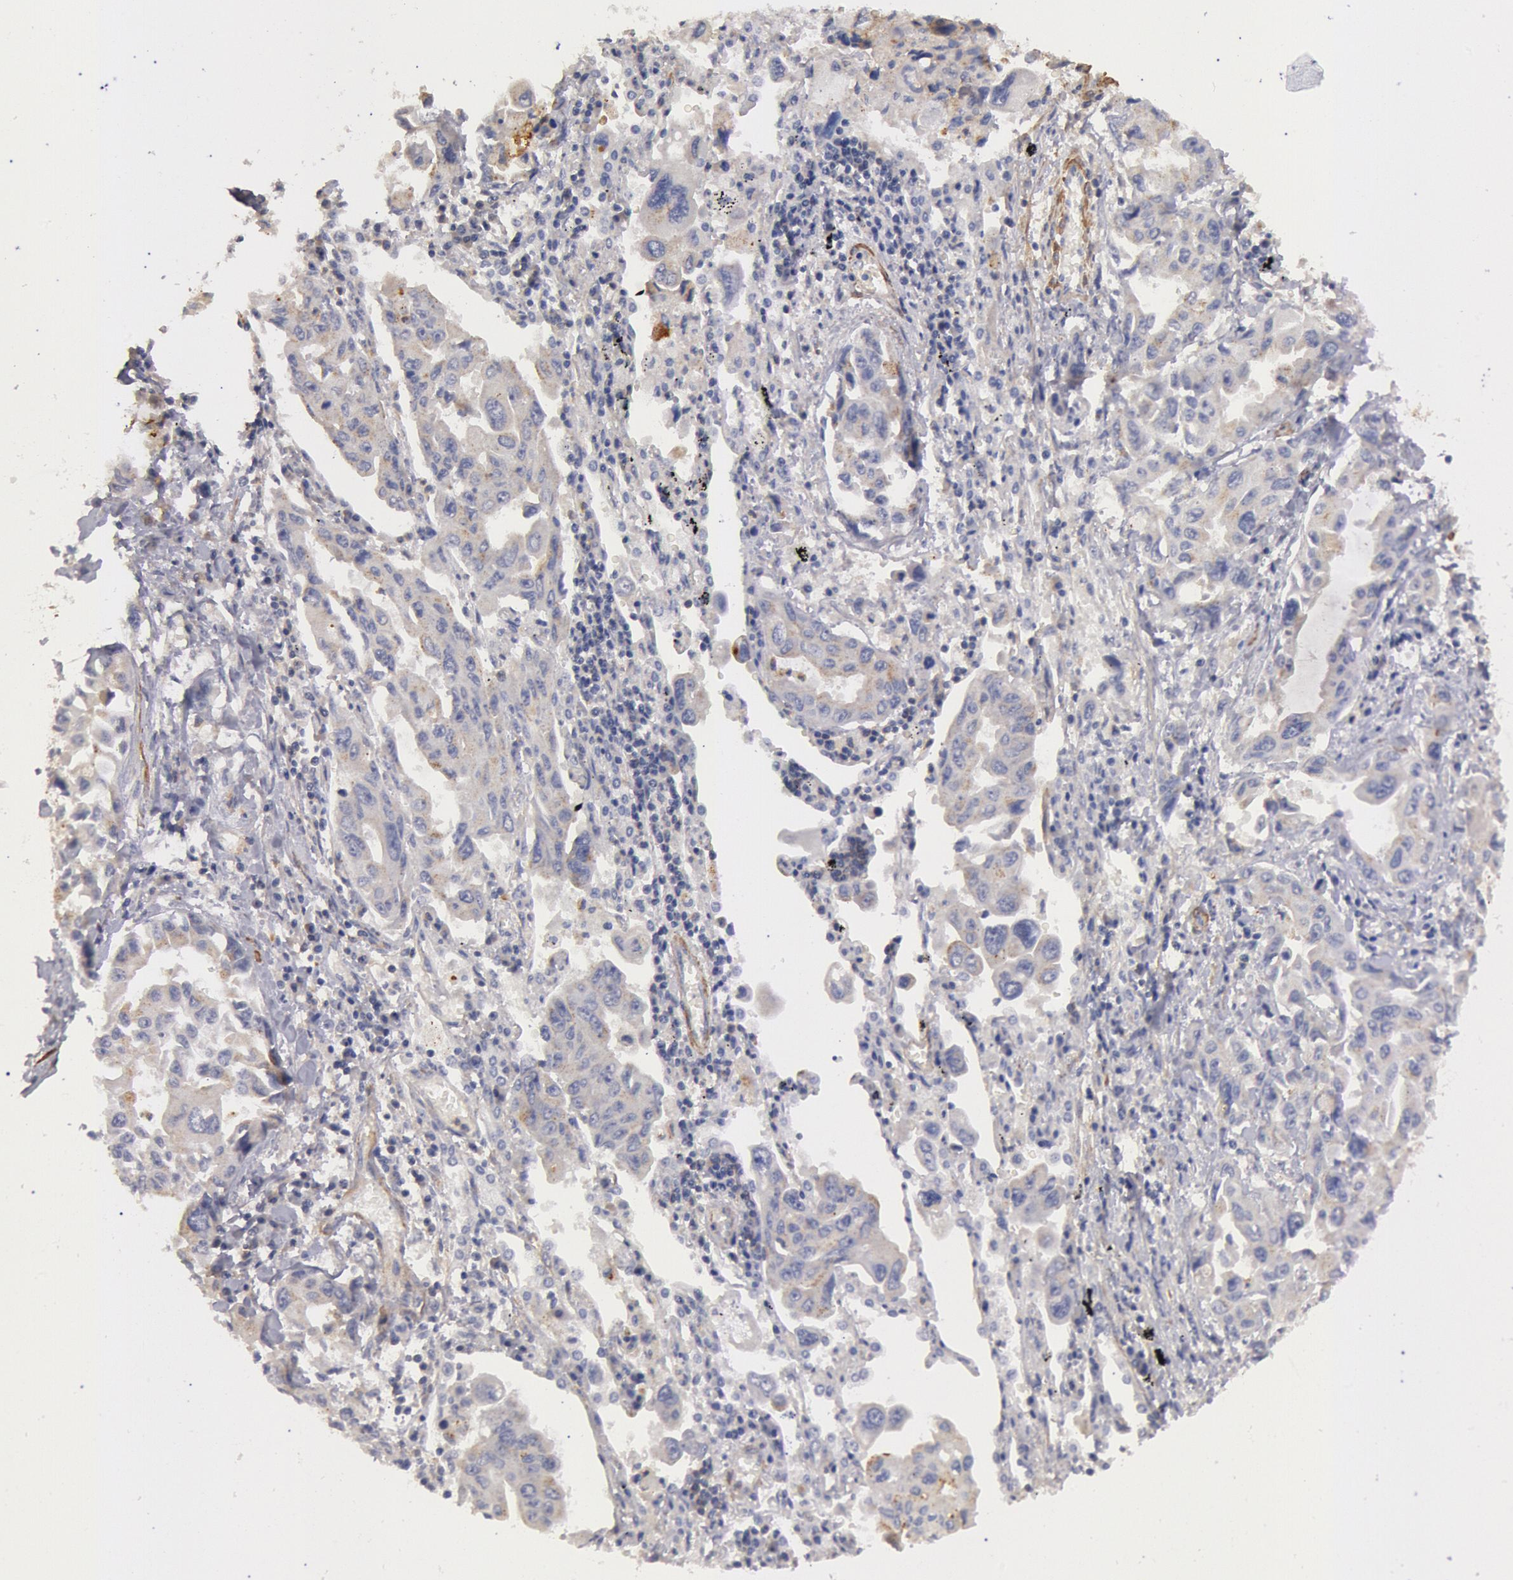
{"staining": {"intensity": "weak", "quantity": "<25%", "location": "cytoplasmic/membranous"}, "tissue": "lung cancer", "cell_type": "Tumor cells", "image_type": "cancer", "snomed": [{"axis": "morphology", "description": "Adenocarcinoma, NOS"}, {"axis": "topography", "description": "Lung"}], "caption": "A photomicrograph of adenocarcinoma (lung) stained for a protein exhibits no brown staining in tumor cells.", "gene": "TMED8", "patient": {"sex": "male", "age": 64}}